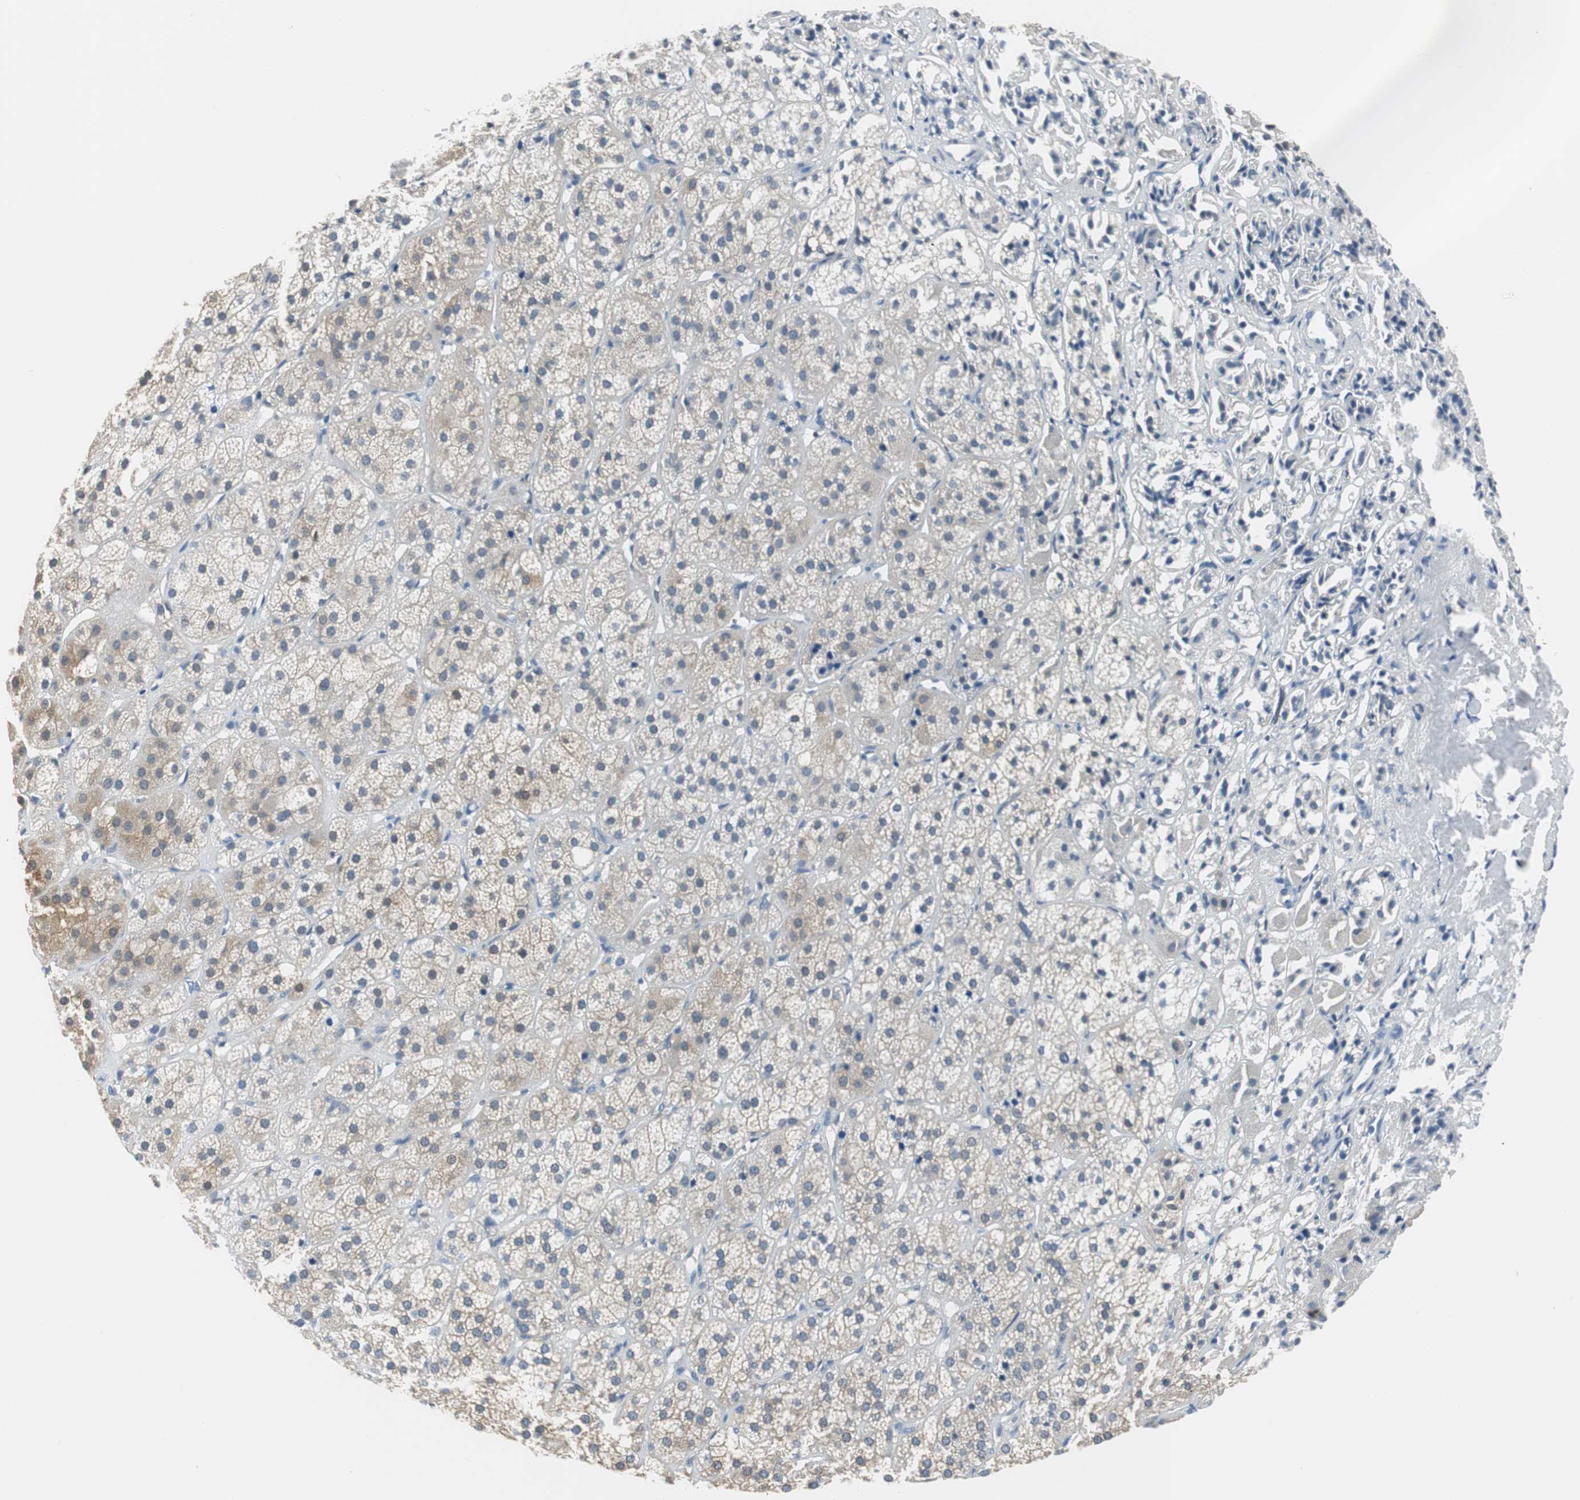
{"staining": {"intensity": "moderate", "quantity": "<25%", "location": "cytoplasmic/membranous"}, "tissue": "adrenal gland", "cell_type": "Glandular cells", "image_type": "normal", "snomed": [{"axis": "morphology", "description": "Normal tissue, NOS"}, {"axis": "topography", "description": "Adrenal gland"}], "caption": "Glandular cells demonstrate low levels of moderate cytoplasmic/membranous staining in approximately <25% of cells in normal human adrenal gland.", "gene": "FBP1", "patient": {"sex": "female", "age": 71}}